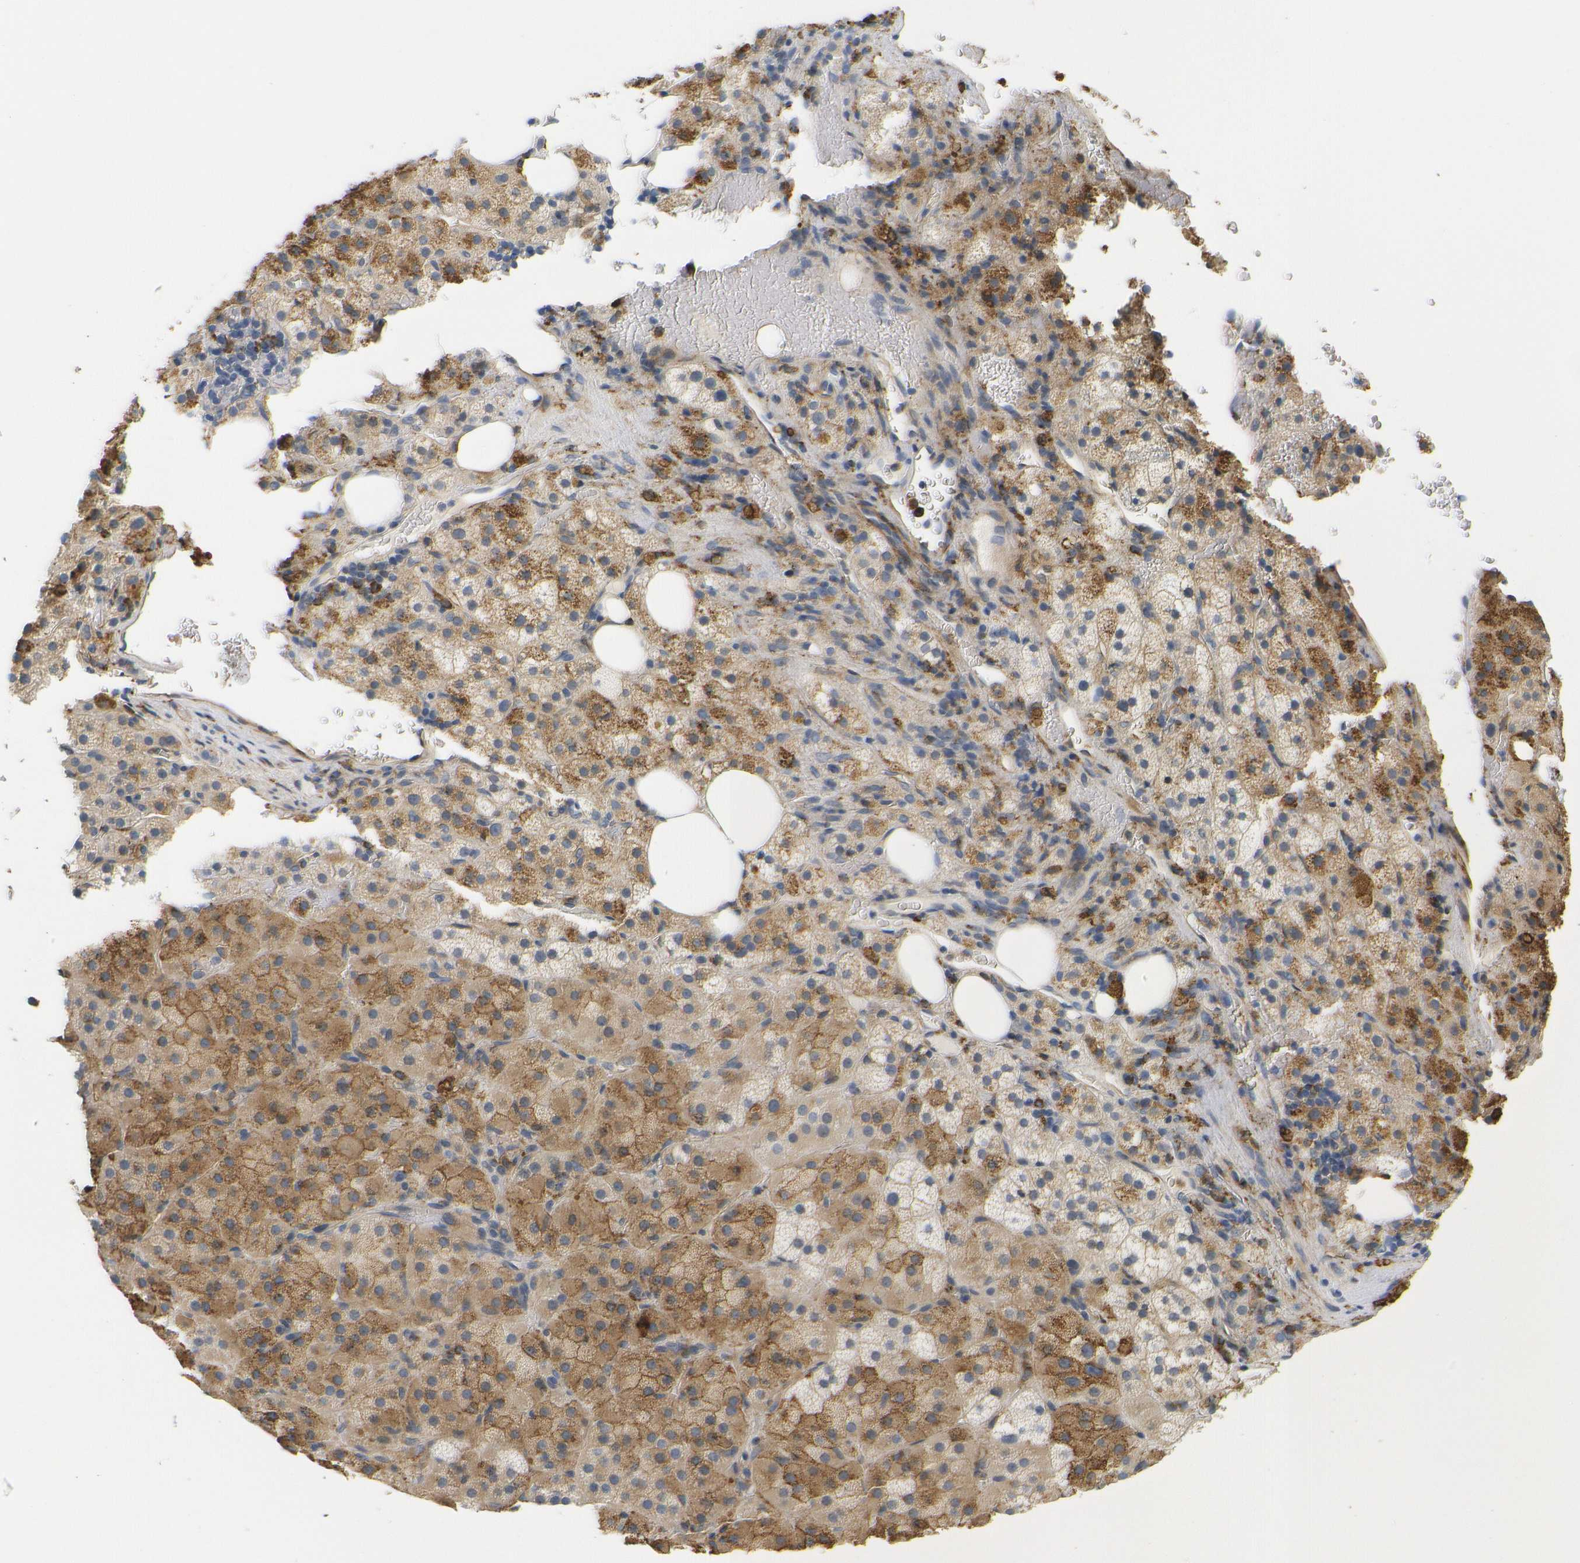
{"staining": {"intensity": "moderate", "quantity": "25%-75%", "location": "cytoplasmic/membranous"}, "tissue": "adrenal gland", "cell_type": "Glandular cells", "image_type": "normal", "snomed": [{"axis": "morphology", "description": "Normal tissue, NOS"}, {"axis": "topography", "description": "Adrenal gland"}], "caption": "Brown immunohistochemical staining in benign human adrenal gland demonstrates moderate cytoplasmic/membranous expression in approximately 25%-75% of glandular cells.", "gene": "HLA", "patient": {"sex": "female", "age": 59}}